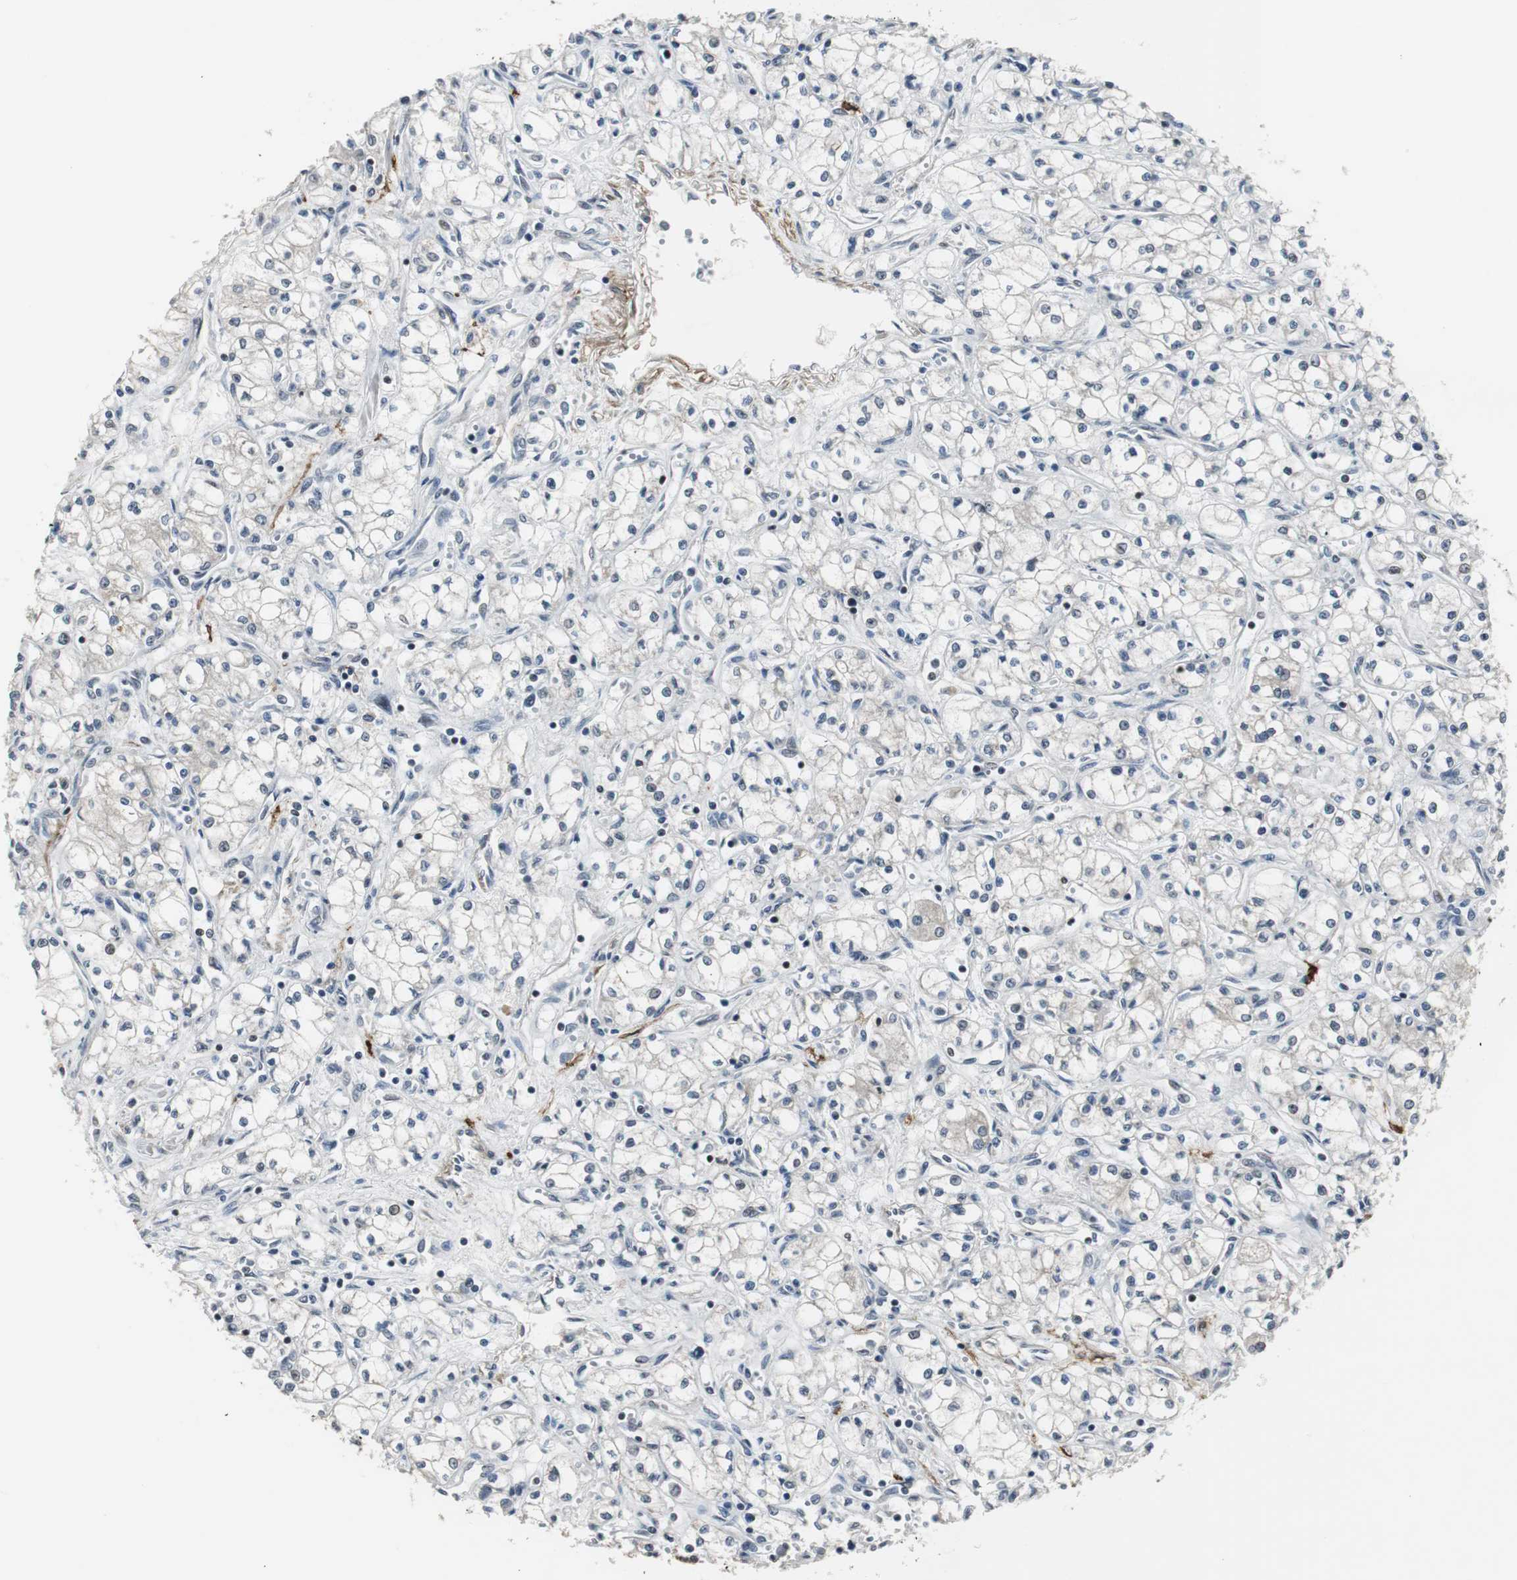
{"staining": {"intensity": "negative", "quantity": "none", "location": "none"}, "tissue": "renal cancer", "cell_type": "Tumor cells", "image_type": "cancer", "snomed": [{"axis": "morphology", "description": "Normal tissue, NOS"}, {"axis": "morphology", "description": "Adenocarcinoma, NOS"}, {"axis": "topography", "description": "Kidney"}], "caption": "The photomicrograph displays no significant staining in tumor cells of adenocarcinoma (renal).", "gene": "MPG", "patient": {"sex": "male", "age": 59}}